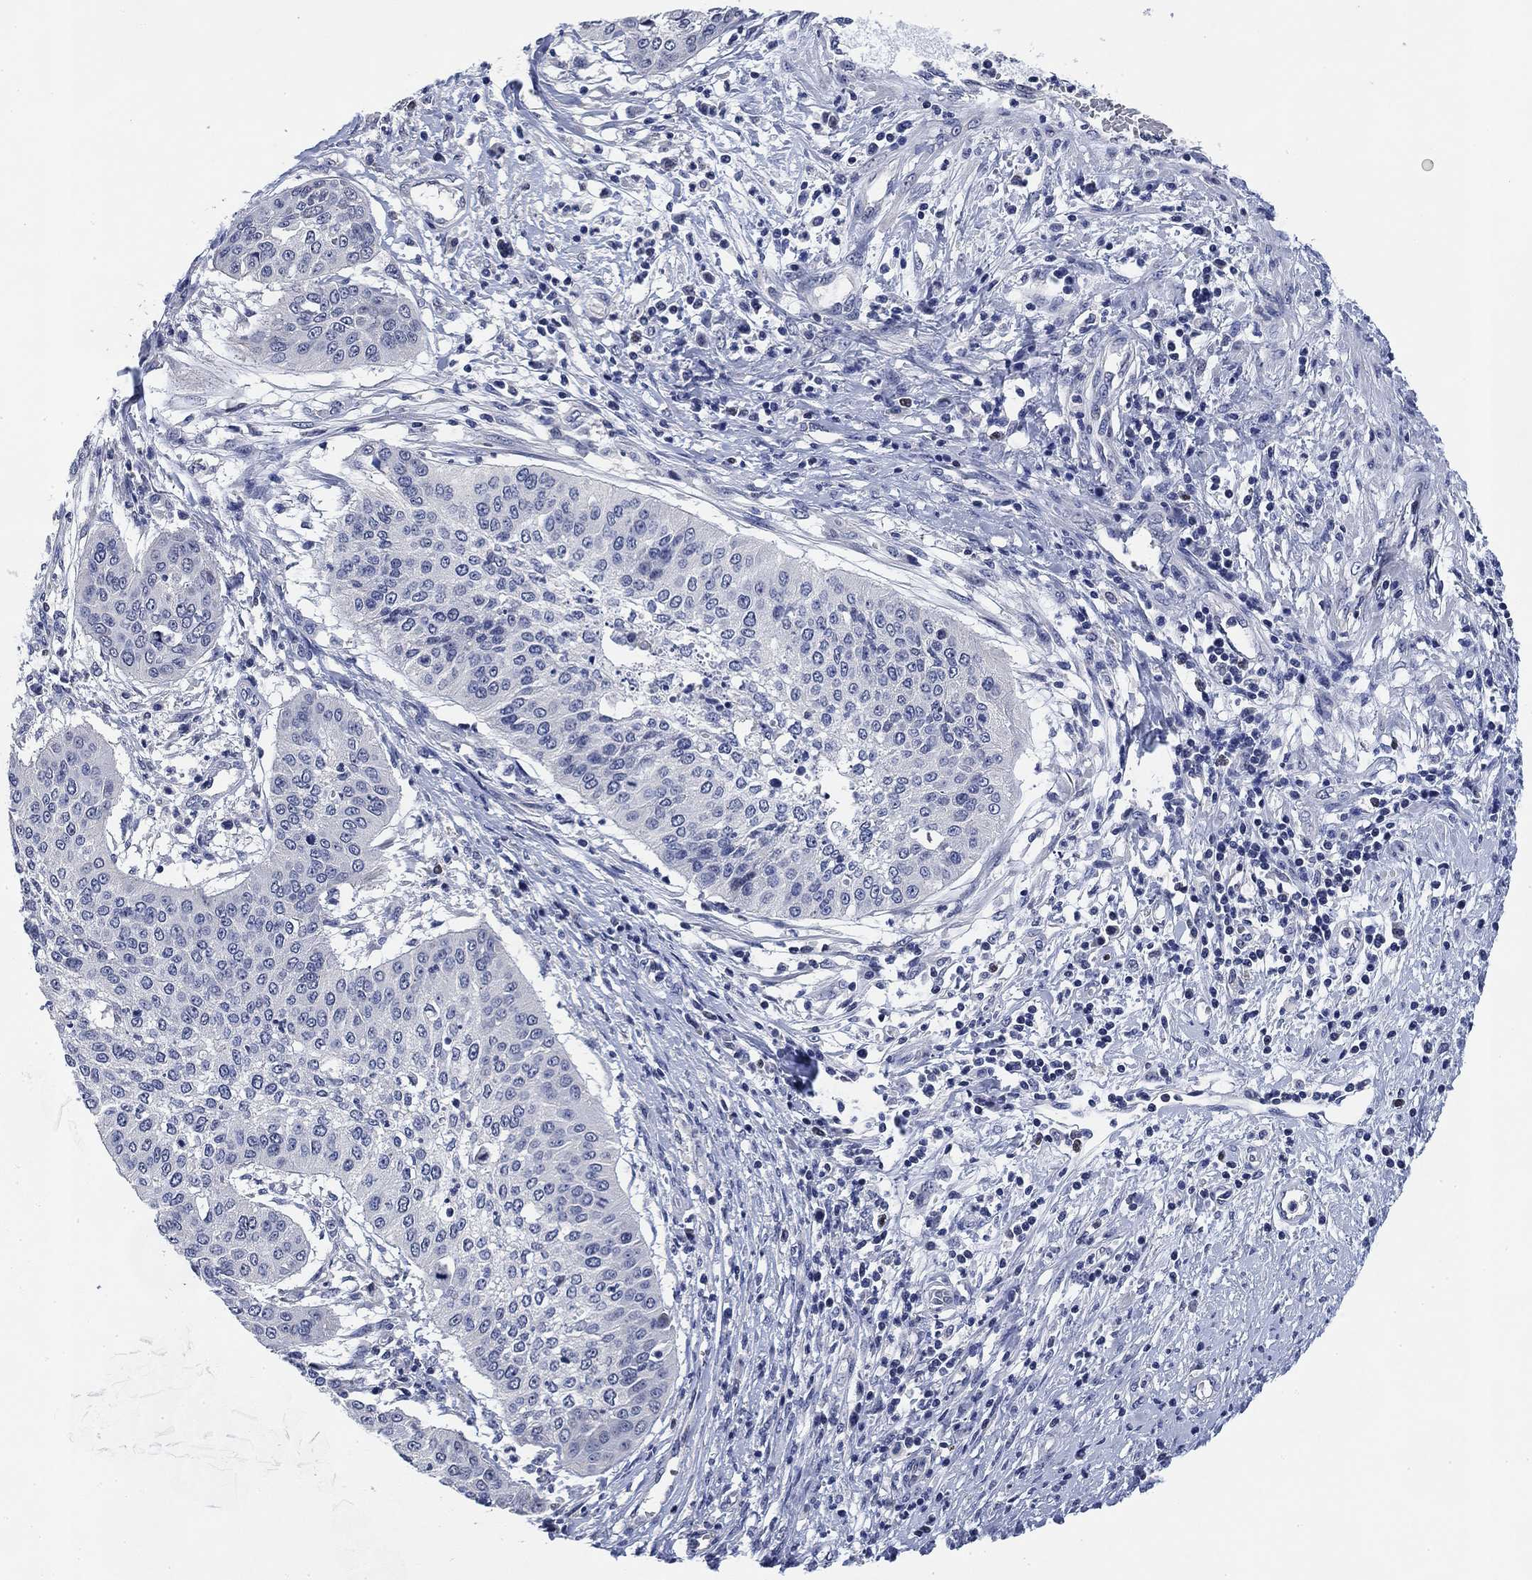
{"staining": {"intensity": "negative", "quantity": "none", "location": "none"}, "tissue": "cervical cancer", "cell_type": "Tumor cells", "image_type": "cancer", "snomed": [{"axis": "morphology", "description": "Normal tissue, NOS"}, {"axis": "morphology", "description": "Squamous cell carcinoma, NOS"}, {"axis": "topography", "description": "Cervix"}], "caption": "A high-resolution image shows immunohistochemistry (IHC) staining of cervical cancer (squamous cell carcinoma), which reveals no significant positivity in tumor cells.", "gene": "DAZL", "patient": {"sex": "female", "age": 39}}